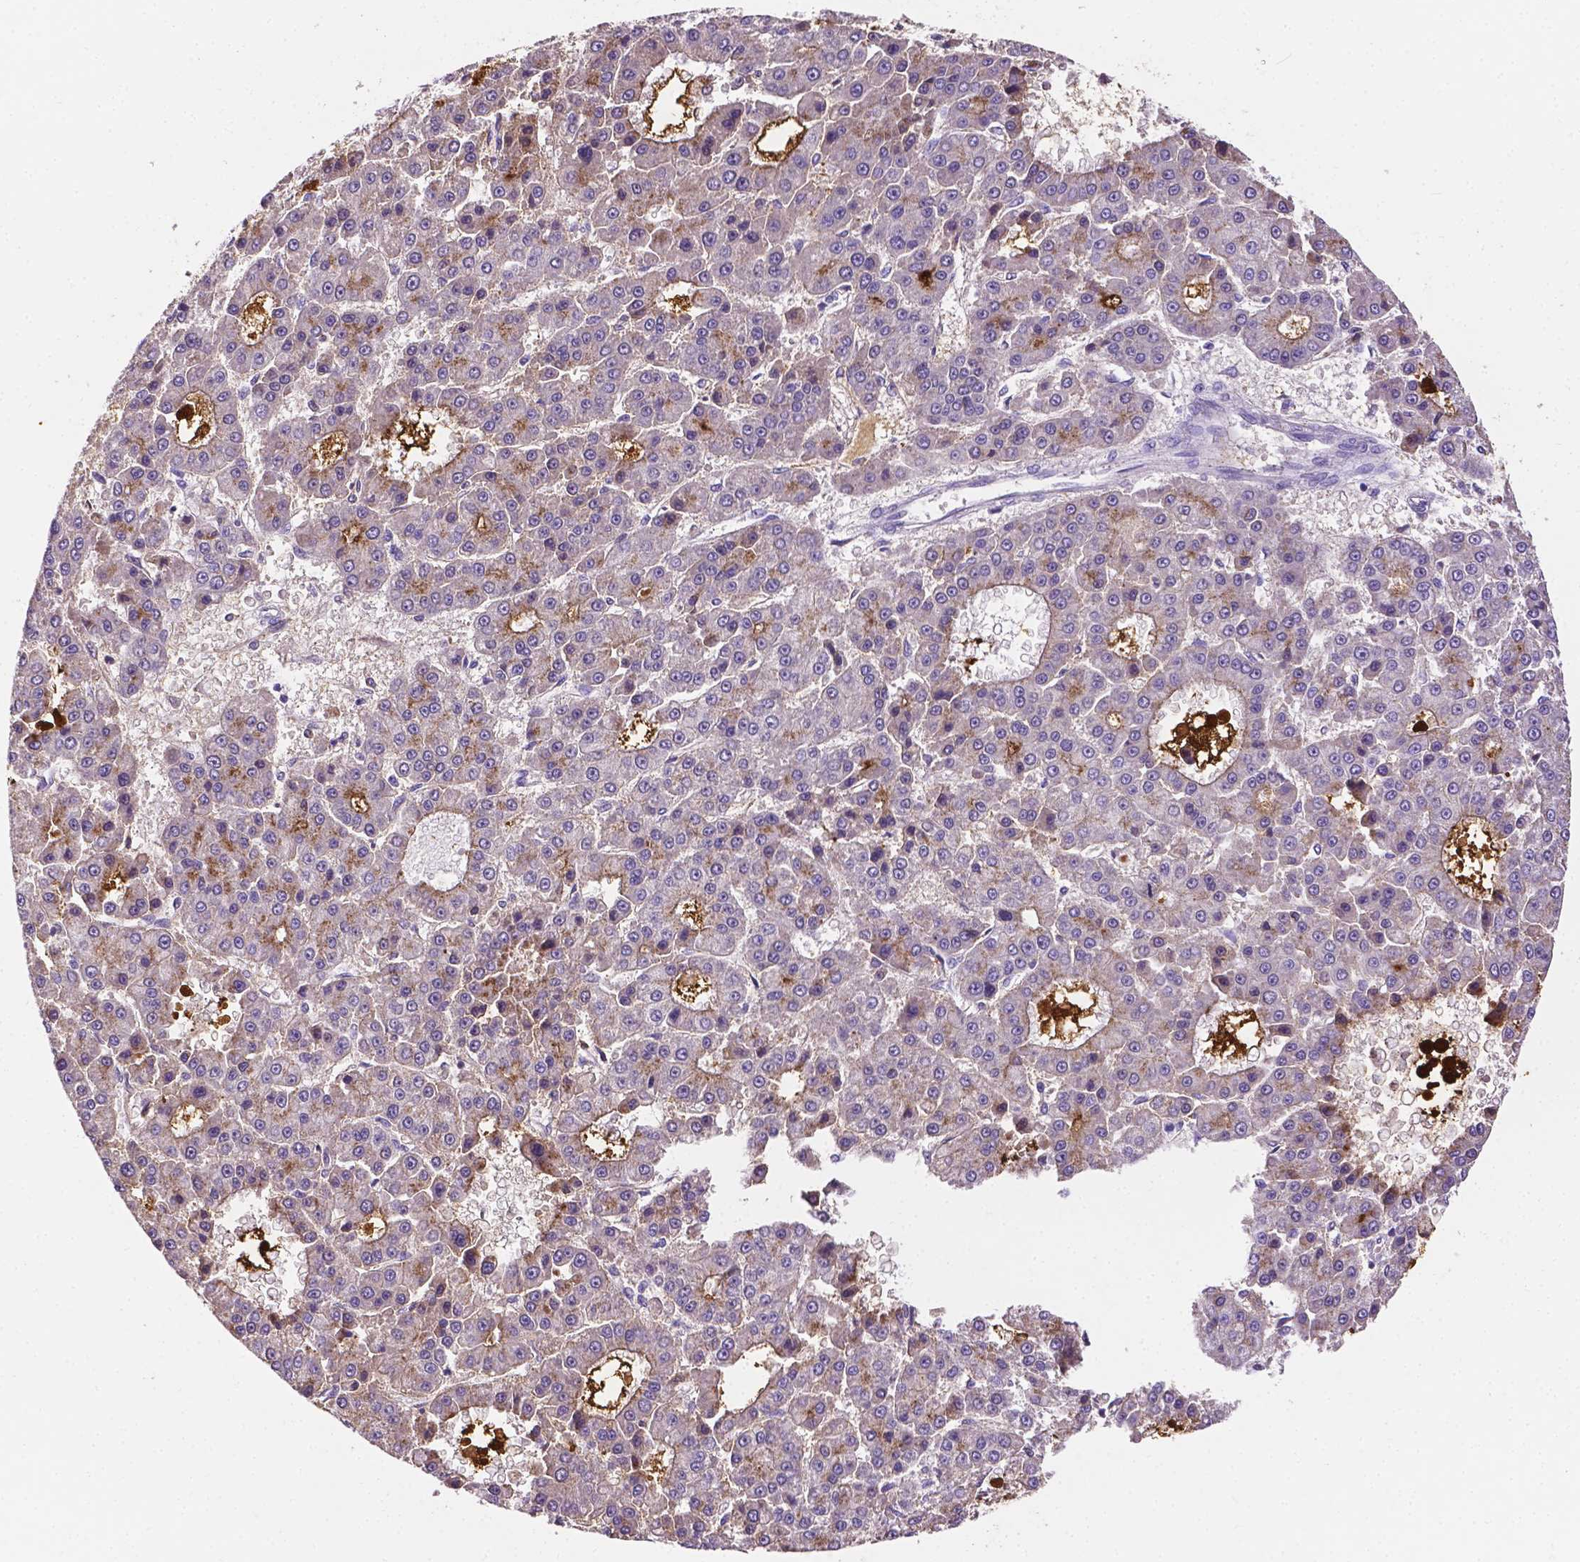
{"staining": {"intensity": "moderate", "quantity": "<25%", "location": "cytoplasmic/membranous"}, "tissue": "liver cancer", "cell_type": "Tumor cells", "image_type": "cancer", "snomed": [{"axis": "morphology", "description": "Carcinoma, Hepatocellular, NOS"}, {"axis": "topography", "description": "Liver"}], "caption": "Human liver cancer (hepatocellular carcinoma) stained for a protein (brown) exhibits moderate cytoplasmic/membranous positive expression in approximately <25% of tumor cells.", "gene": "APOE", "patient": {"sex": "male", "age": 70}}